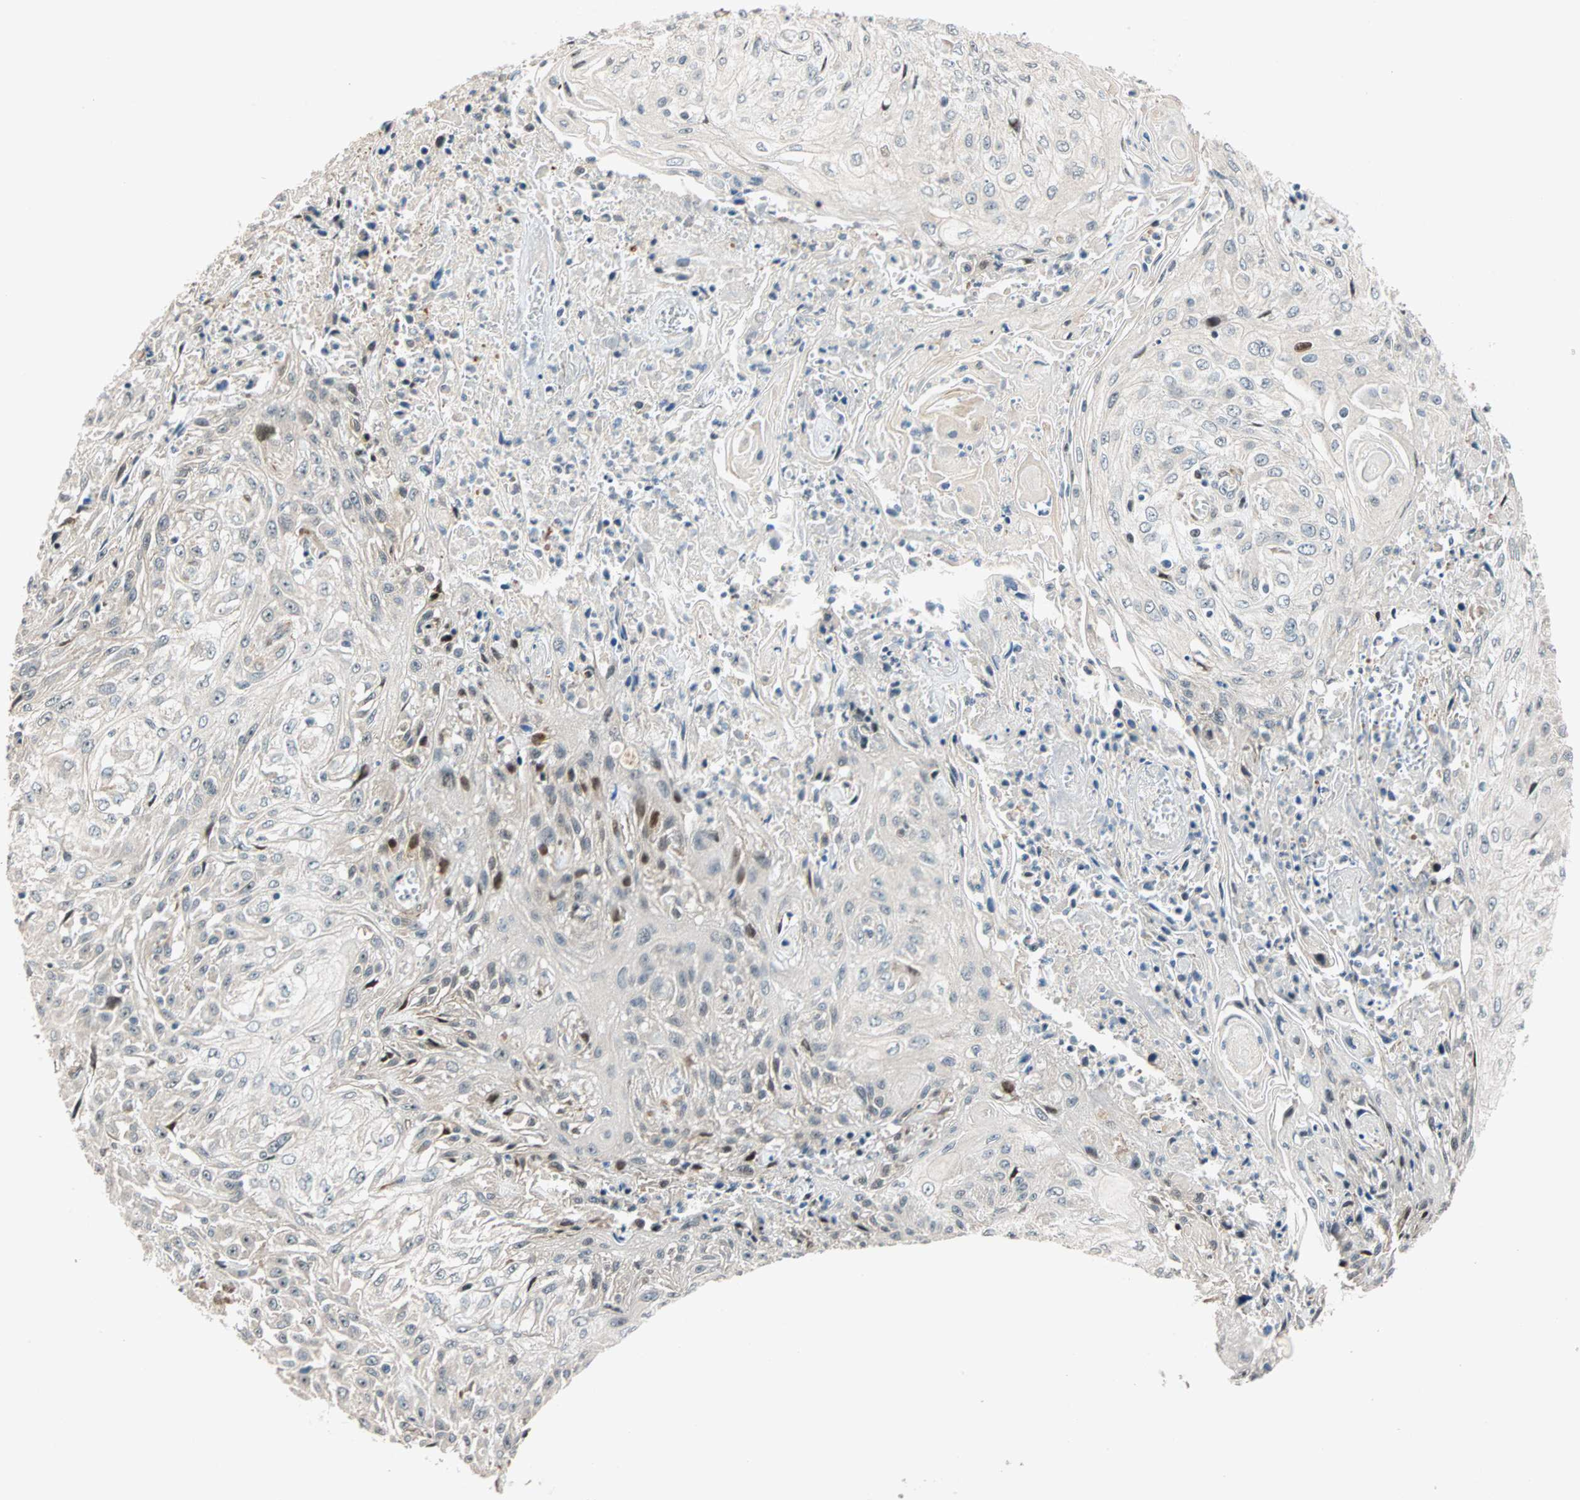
{"staining": {"intensity": "weak", "quantity": "<25%", "location": "cytoplasmic/membranous"}, "tissue": "skin cancer", "cell_type": "Tumor cells", "image_type": "cancer", "snomed": [{"axis": "morphology", "description": "Squamous cell carcinoma, NOS"}, {"axis": "morphology", "description": "Squamous cell carcinoma, metastatic, NOS"}, {"axis": "topography", "description": "Skin"}, {"axis": "topography", "description": "Lymph node"}], "caption": "Skin cancer (metastatic squamous cell carcinoma) stained for a protein using IHC displays no expression tumor cells.", "gene": "HECW1", "patient": {"sex": "male", "age": 75}}